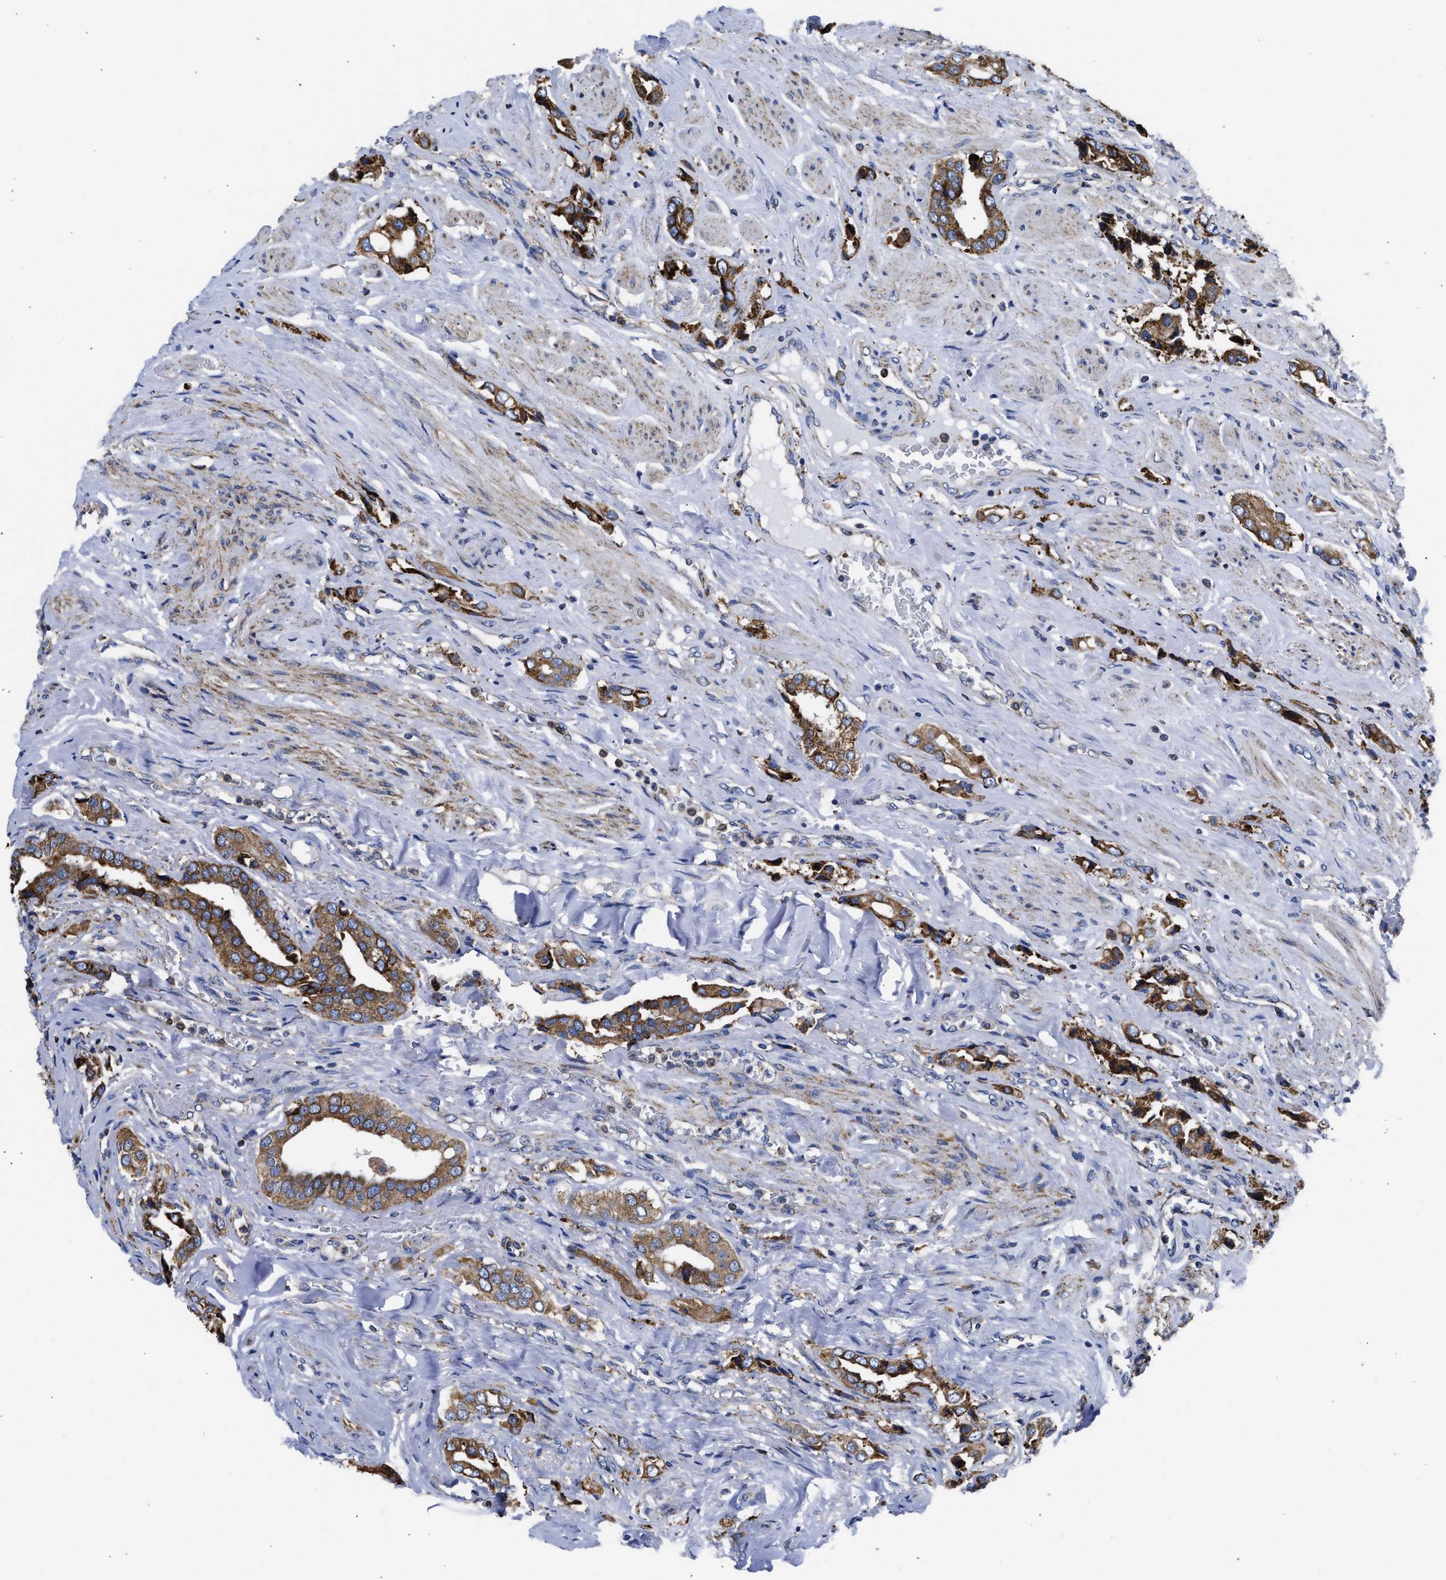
{"staining": {"intensity": "moderate", "quantity": ">75%", "location": "cytoplasmic/membranous"}, "tissue": "prostate cancer", "cell_type": "Tumor cells", "image_type": "cancer", "snomed": [{"axis": "morphology", "description": "Adenocarcinoma, High grade"}, {"axis": "topography", "description": "Prostate"}], "caption": "Moderate cytoplasmic/membranous expression is seen in about >75% of tumor cells in prostate high-grade adenocarcinoma. (Stains: DAB (3,3'-diaminobenzidine) in brown, nuclei in blue, Microscopy: brightfield microscopy at high magnification).", "gene": "CYCS", "patient": {"sex": "male", "age": 52}}